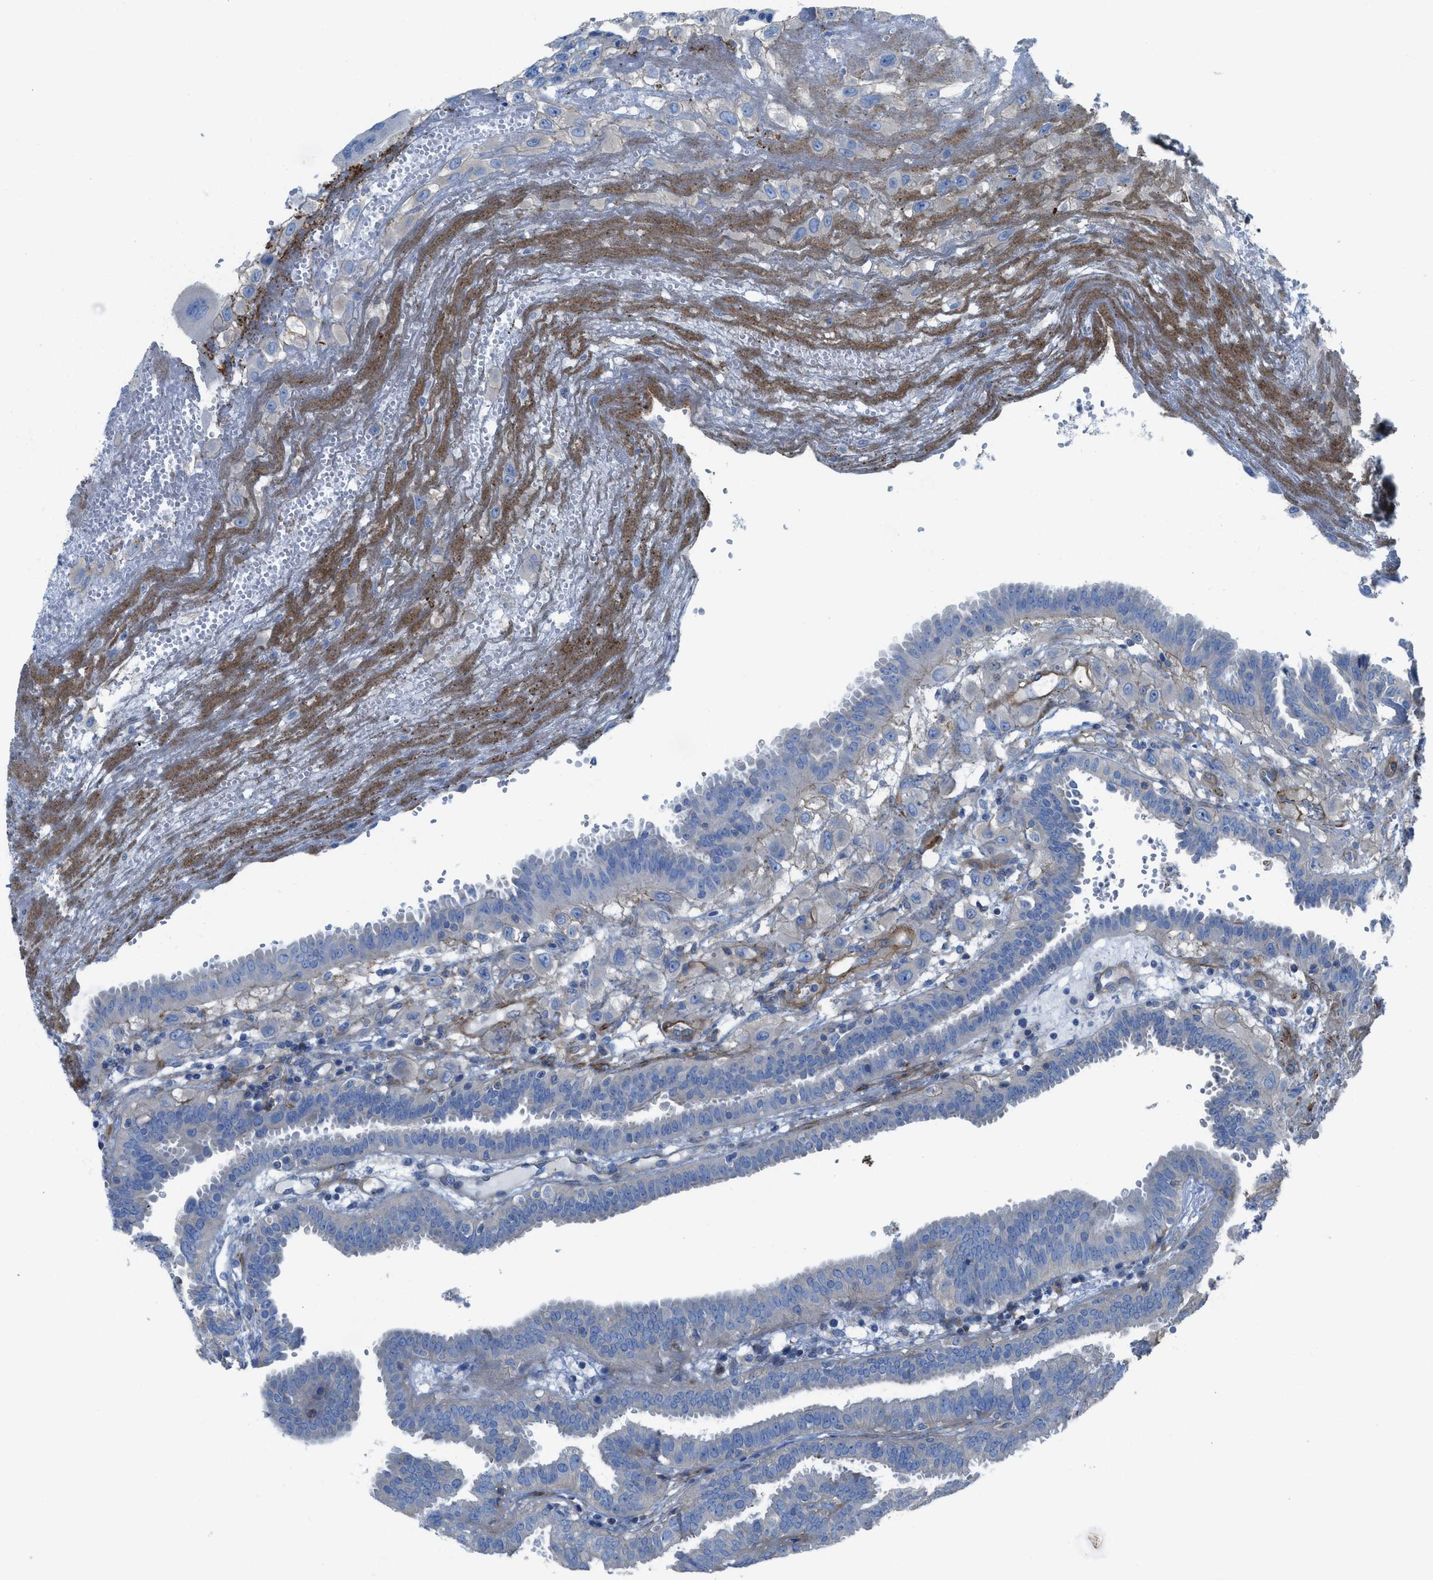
{"staining": {"intensity": "negative", "quantity": "none", "location": "none"}, "tissue": "fallopian tube", "cell_type": "Glandular cells", "image_type": "normal", "snomed": [{"axis": "morphology", "description": "Normal tissue, NOS"}, {"axis": "topography", "description": "Fallopian tube"}, {"axis": "topography", "description": "Placenta"}], "caption": "The histopathology image displays no staining of glandular cells in unremarkable fallopian tube.", "gene": "KCNH7", "patient": {"sex": "female", "age": 32}}